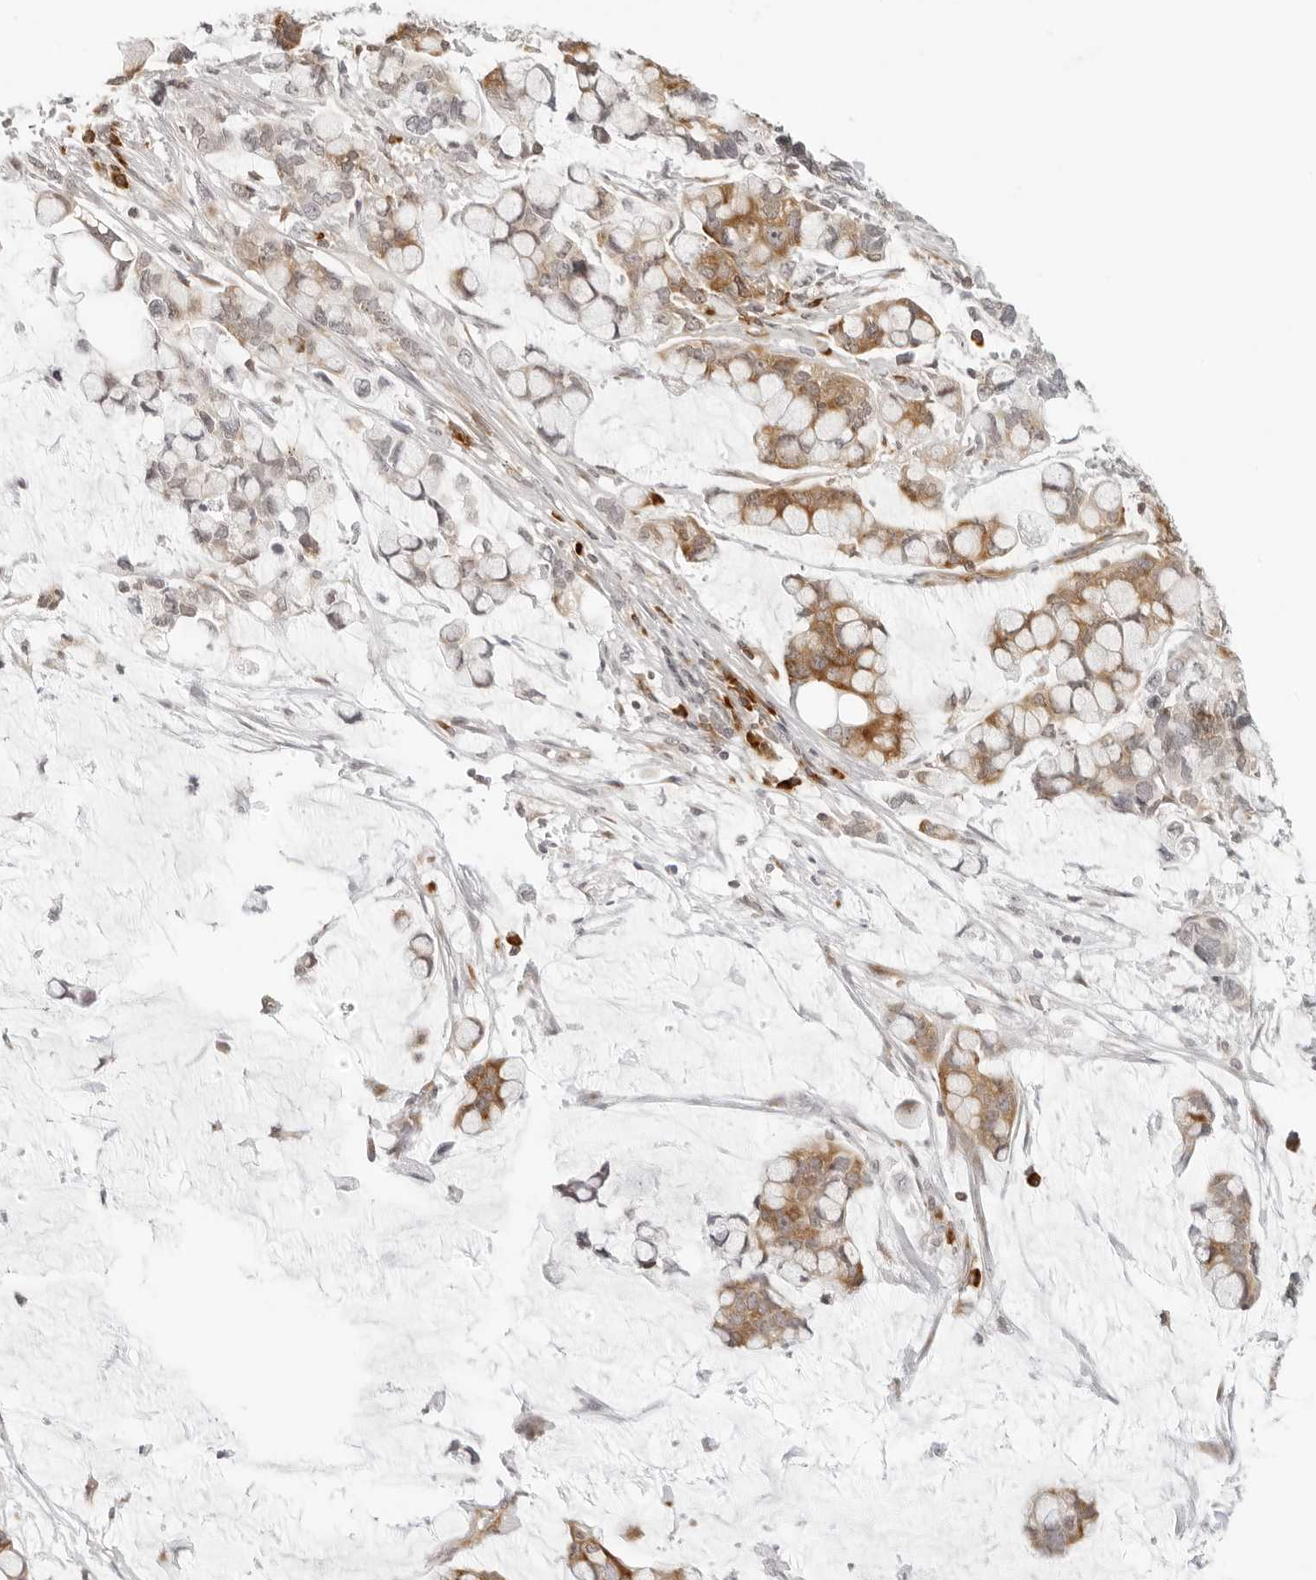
{"staining": {"intensity": "moderate", "quantity": ">75%", "location": "cytoplasmic/membranous"}, "tissue": "stomach cancer", "cell_type": "Tumor cells", "image_type": "cancer", "snomed": [{"axis": "morphology", "description": "Adenocarcinoma, NOS"}, {"axis": "topography", "description": "Stomach, lower"}], "caption": "Immunohistochemistry (IHC) (DAB) staining of adenocarcinoma (stomach) exhibits moderate cytoplasmic/membranous protein staining in about >75% of tumor cells. (DAB IHC with brightfield microscopy, high magnification).", "gene": "EIF4G1", "patient": {"sex": "male", "age": 84}}